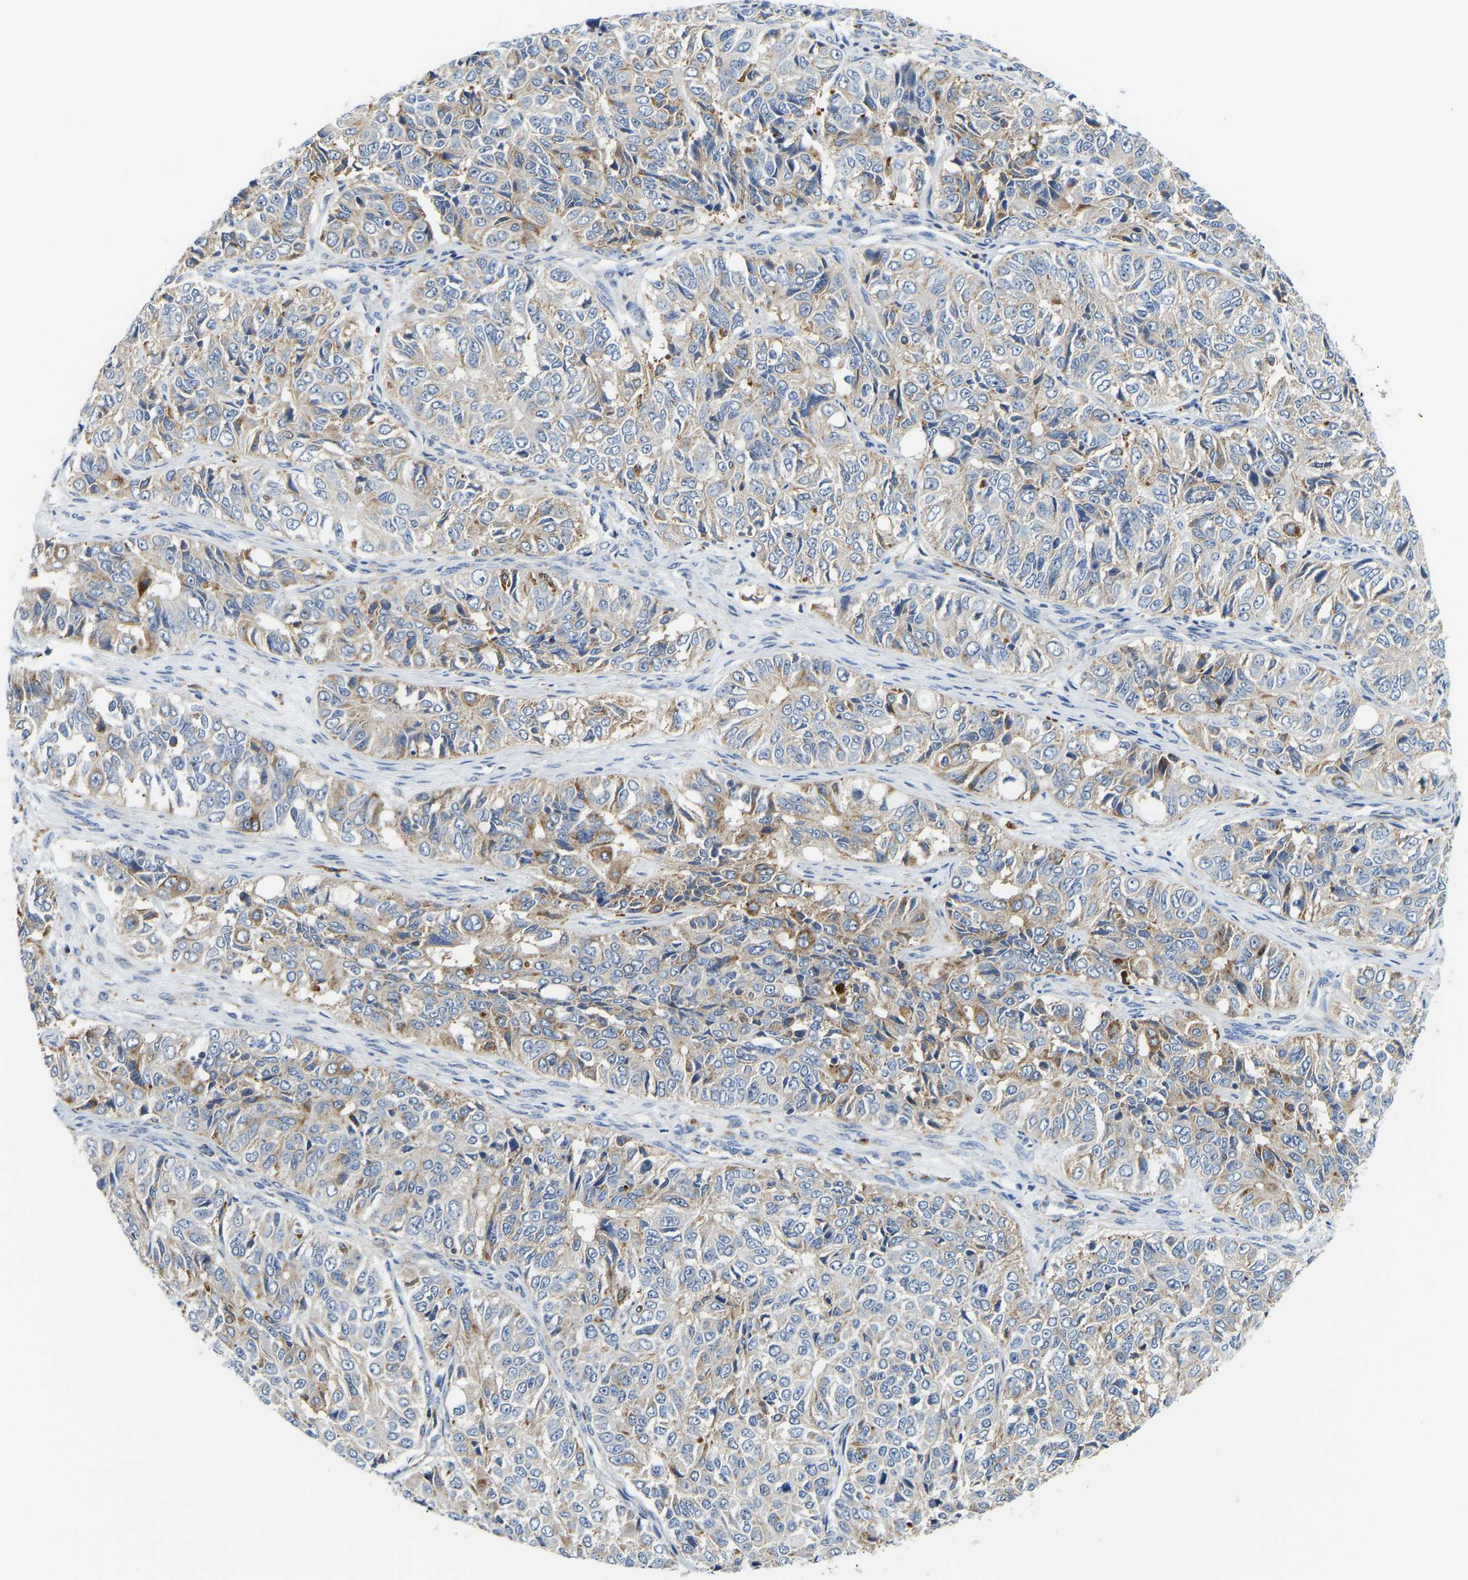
{"staining": {"intensity": "moderate", "quantity": "25%-75%", "location": "cytoplasmic/membranous"}, "tissue": "ovarian cancer", "cell_type": "Tumor cells", "image_type": "cancer", "snomed": [{"axis": "morphology", "description": "Carcinoma, endometroid"}, {"axis": "topography", "description": "Ovary"}], "caption": "This is an image of immunohistochemistry staining of ovarian cancer (endometroid carcinoma), which shows moderate staining in the cytoplasmic/membranous of tumor cells.", "gene": "ATP6V1E1", "patient": {"sex": "female", "age": 51}}